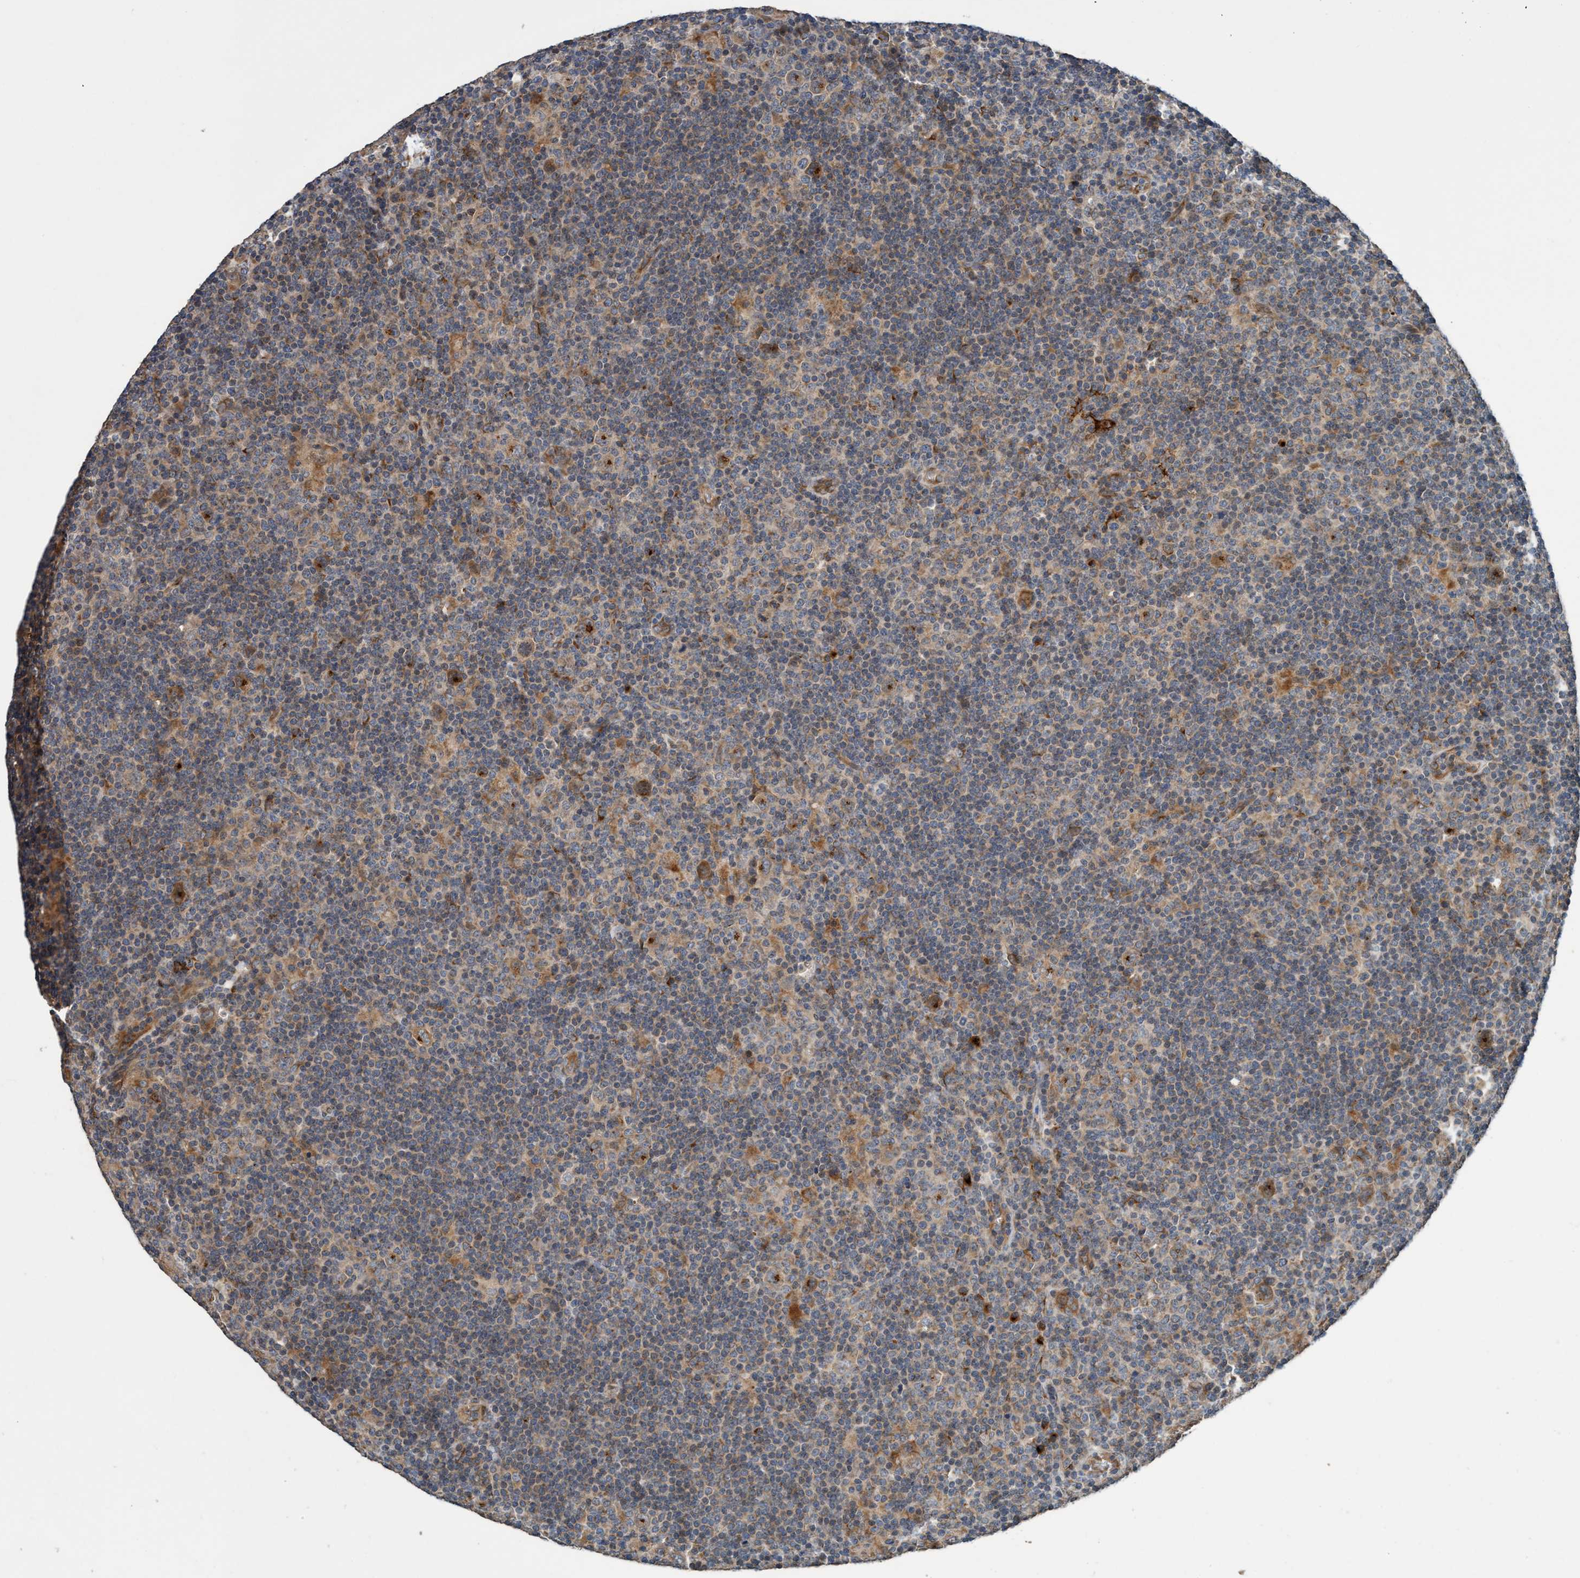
{"staining": {"intensity": "strong", "quantity": "25%-75%", "location": "cytoplasmic/membranous"}, "tissue": "lymphoma", "cell_type": "Tumor cells", "image_type": "cancer", "snomed": [{"axis": "morphology", "description": "Hodgkin's disease, NOS"}, {"axis": "topography", "description": "Lymph node"}], "caption": "Human Hodgkin's disease stained with a brown dye demonstrates strong cytoplasmic/membranous positive positivity in about 25%-75% of tumor cells.", "gene": "MACC1", "patient": {"sex": "female", "age": 57}}